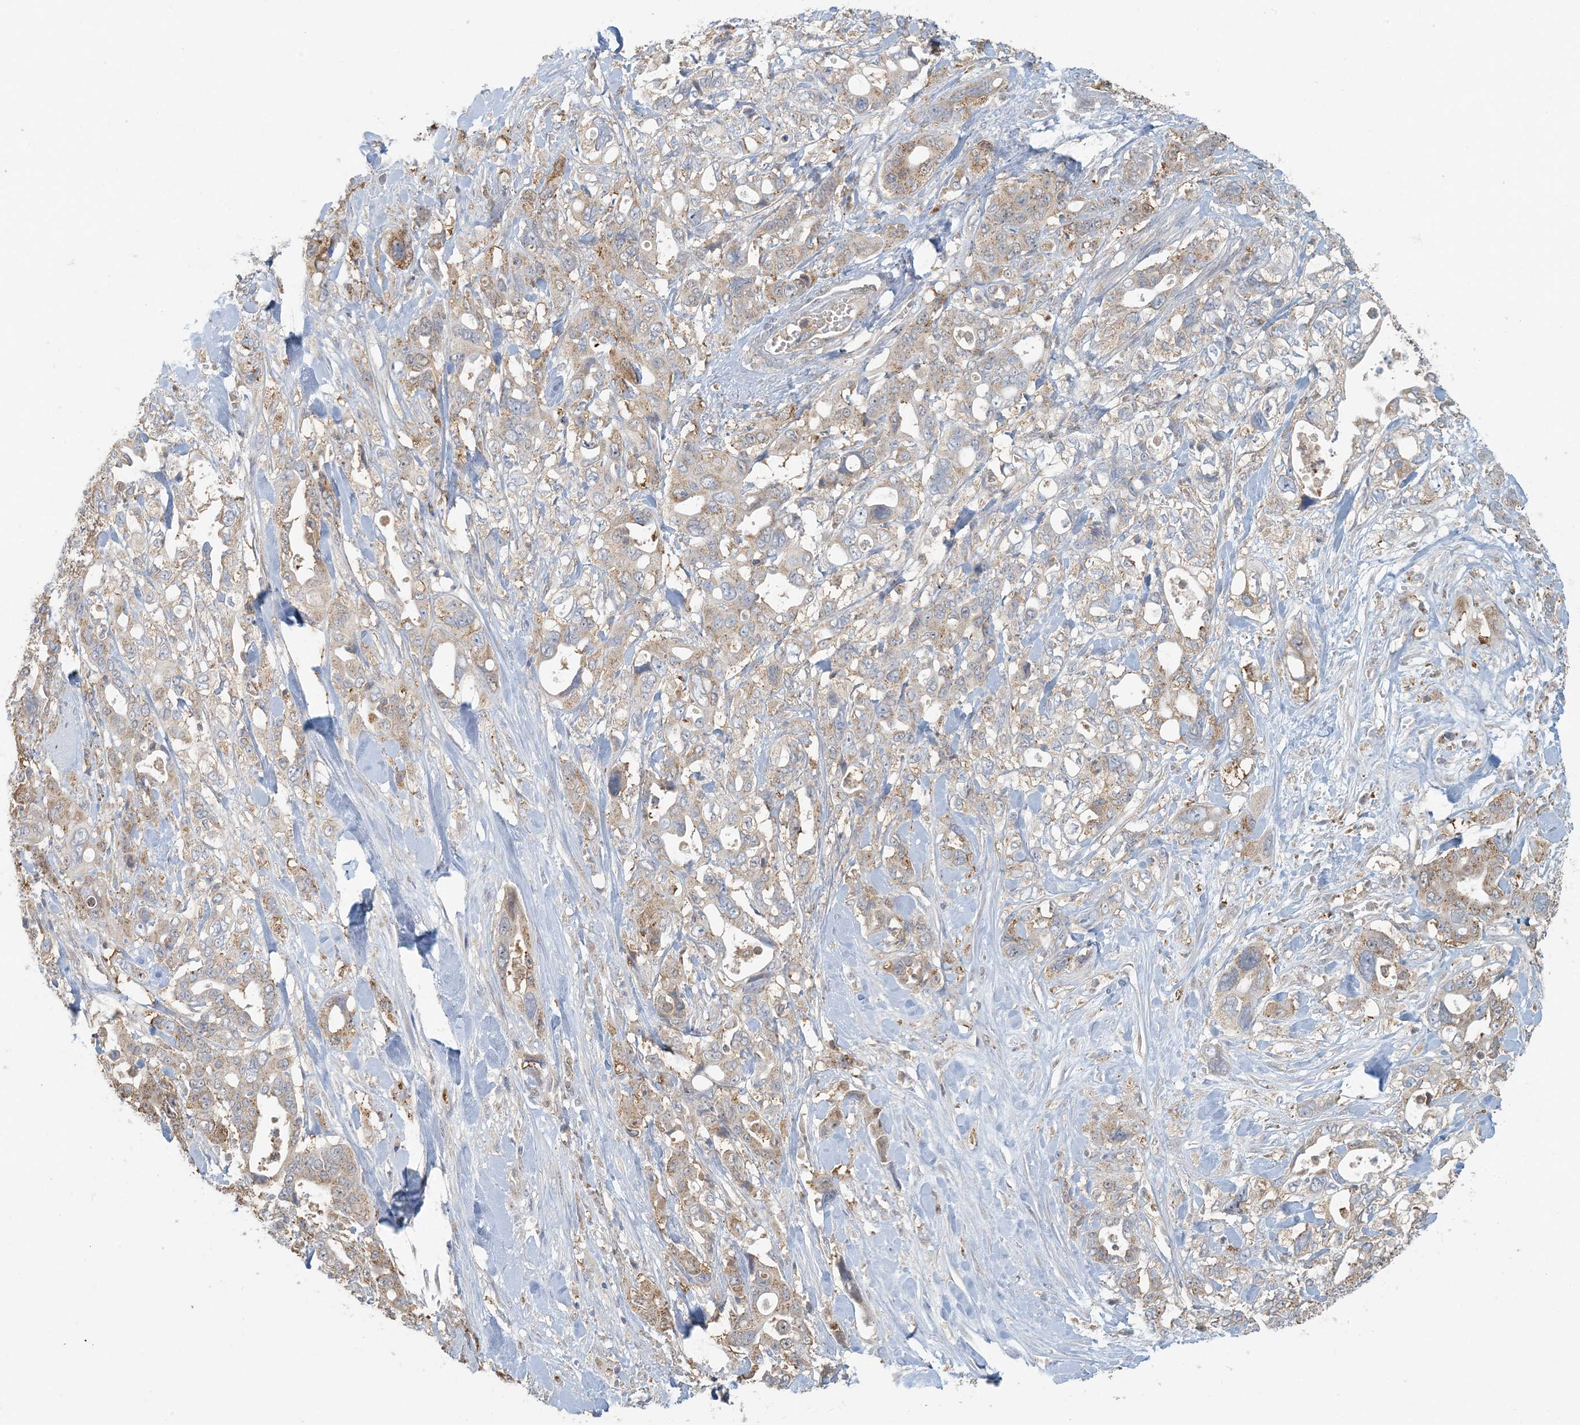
{"staining": {"intensity": "weak", "quantity": "25%-75%", "location": "cytoplasmic/membranous"}, "tissue": "pancreatic cancer", "cell_type": "Tumor cells", "image_type": "cancer", "snomed": [{"axis": "morphology", "description": "Adenocarcinoma, NOS"}, {"axis": "topography", "description": "Pancreas"}], "caption": "The photomicrograph demonstrates immunohistochemical staining of adenocarcinoma (pancreatic). There is weak cytoplasmic/membranous staining is identified in approximately 25%-75% of tumor cells.", "gene": "HACL1", "patient": {"sex": "male", "age": 46}}